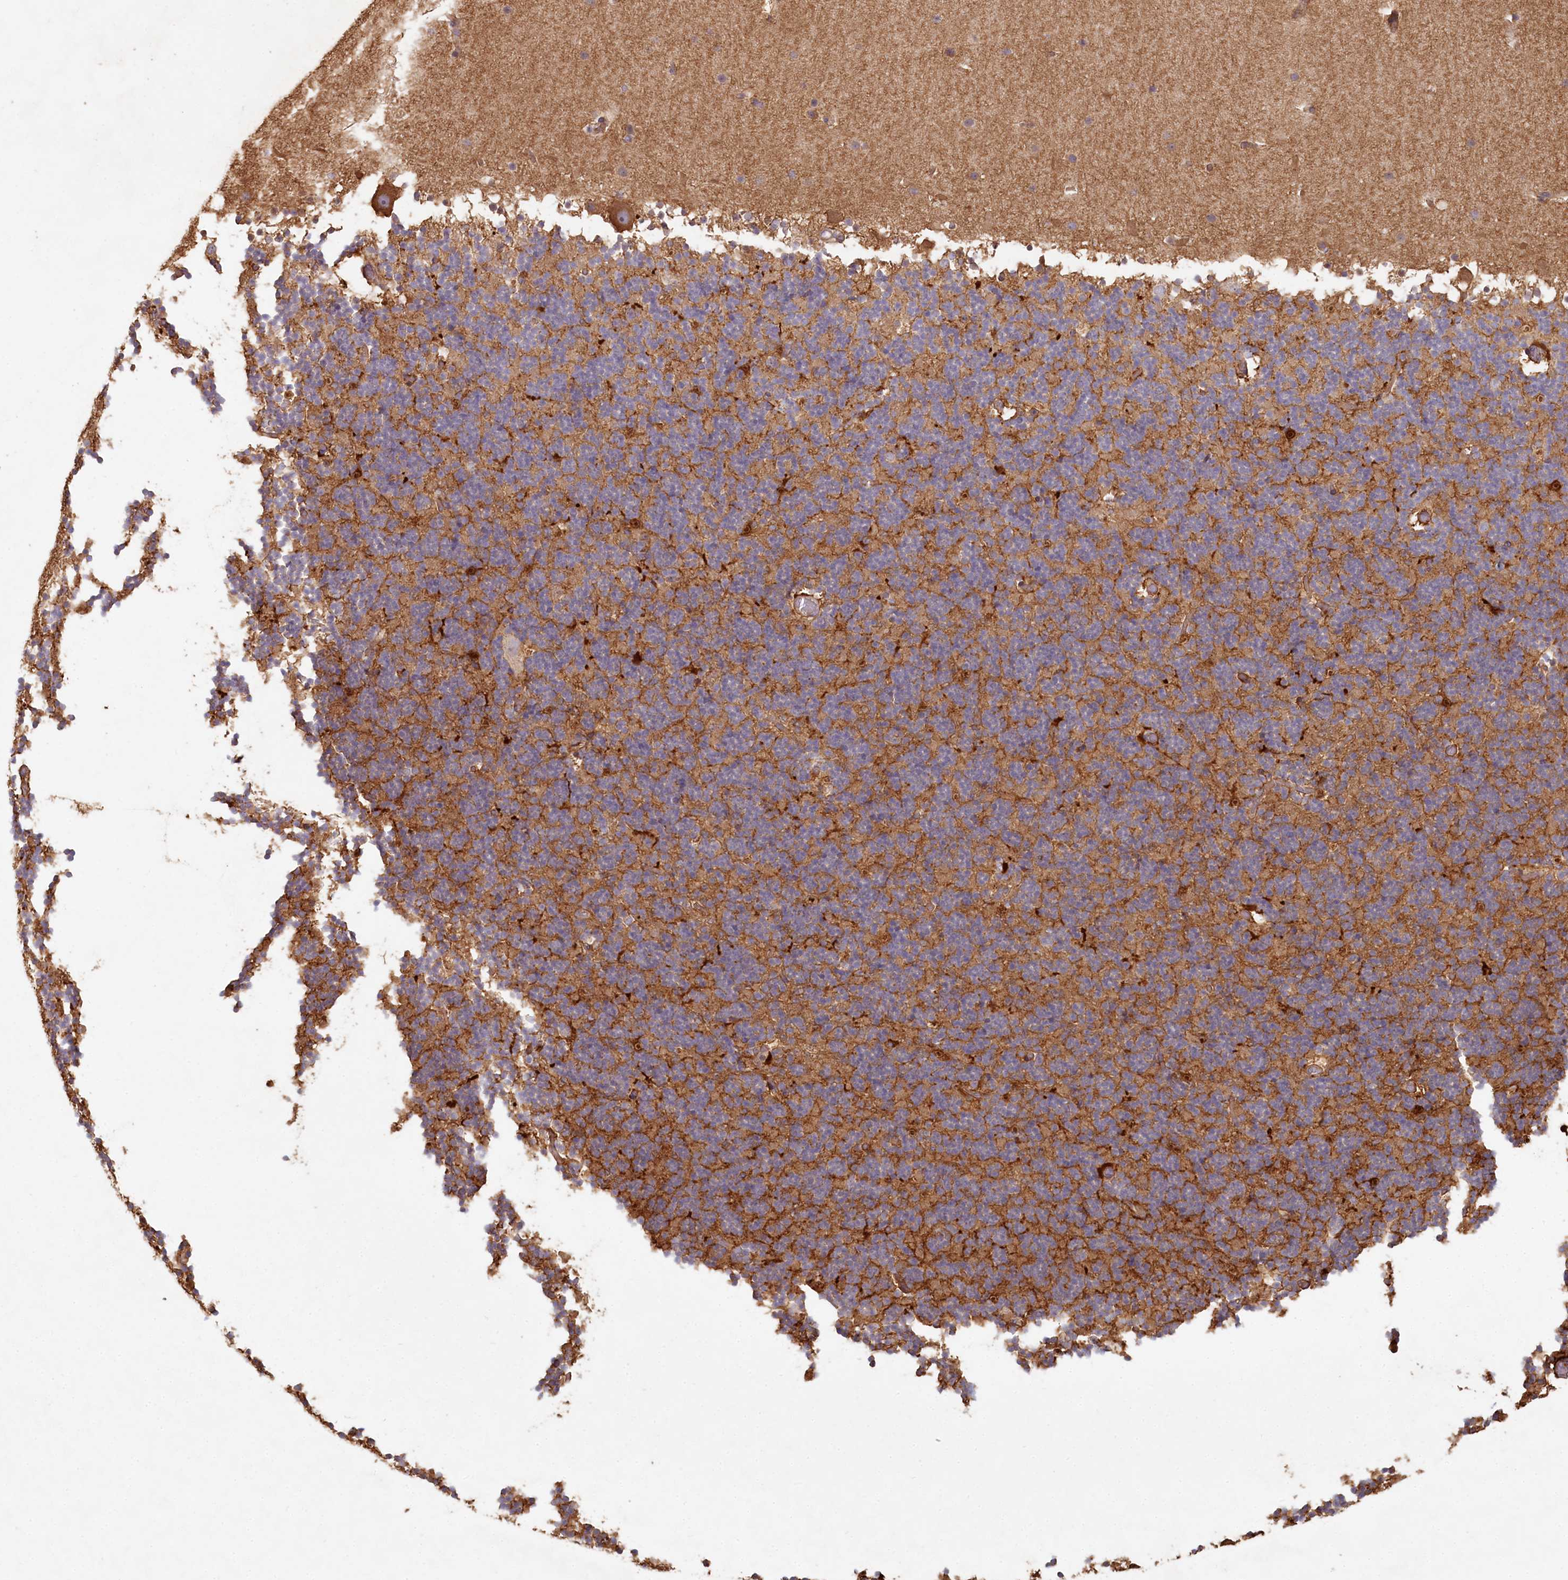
{"staining": {"intensity": "moderate", "quantity": "25%-75%", "location": "cytoplasmic/membranous"}, "tissue": "cerebellum", "cell_type": "Cells in granular layer", "image_type": "normal", "snomed": [{"axis": "morphology", "description": "Normal tissue, NOS"}, {"axis": "topography", "description": "Cerebellum"}], "caption": "Cerebellum stained for a protein exhibits moderate cytoplasmic/membranous positivity in cells in granular layer. The staining was performed using DAB (3,3'-diaminobenzidine), with brown indicating positive protein expression. Nuclei are stained blue with hematoxylin.", "gene": "HAL", "patient": {"sex": "male", "age": 57}}